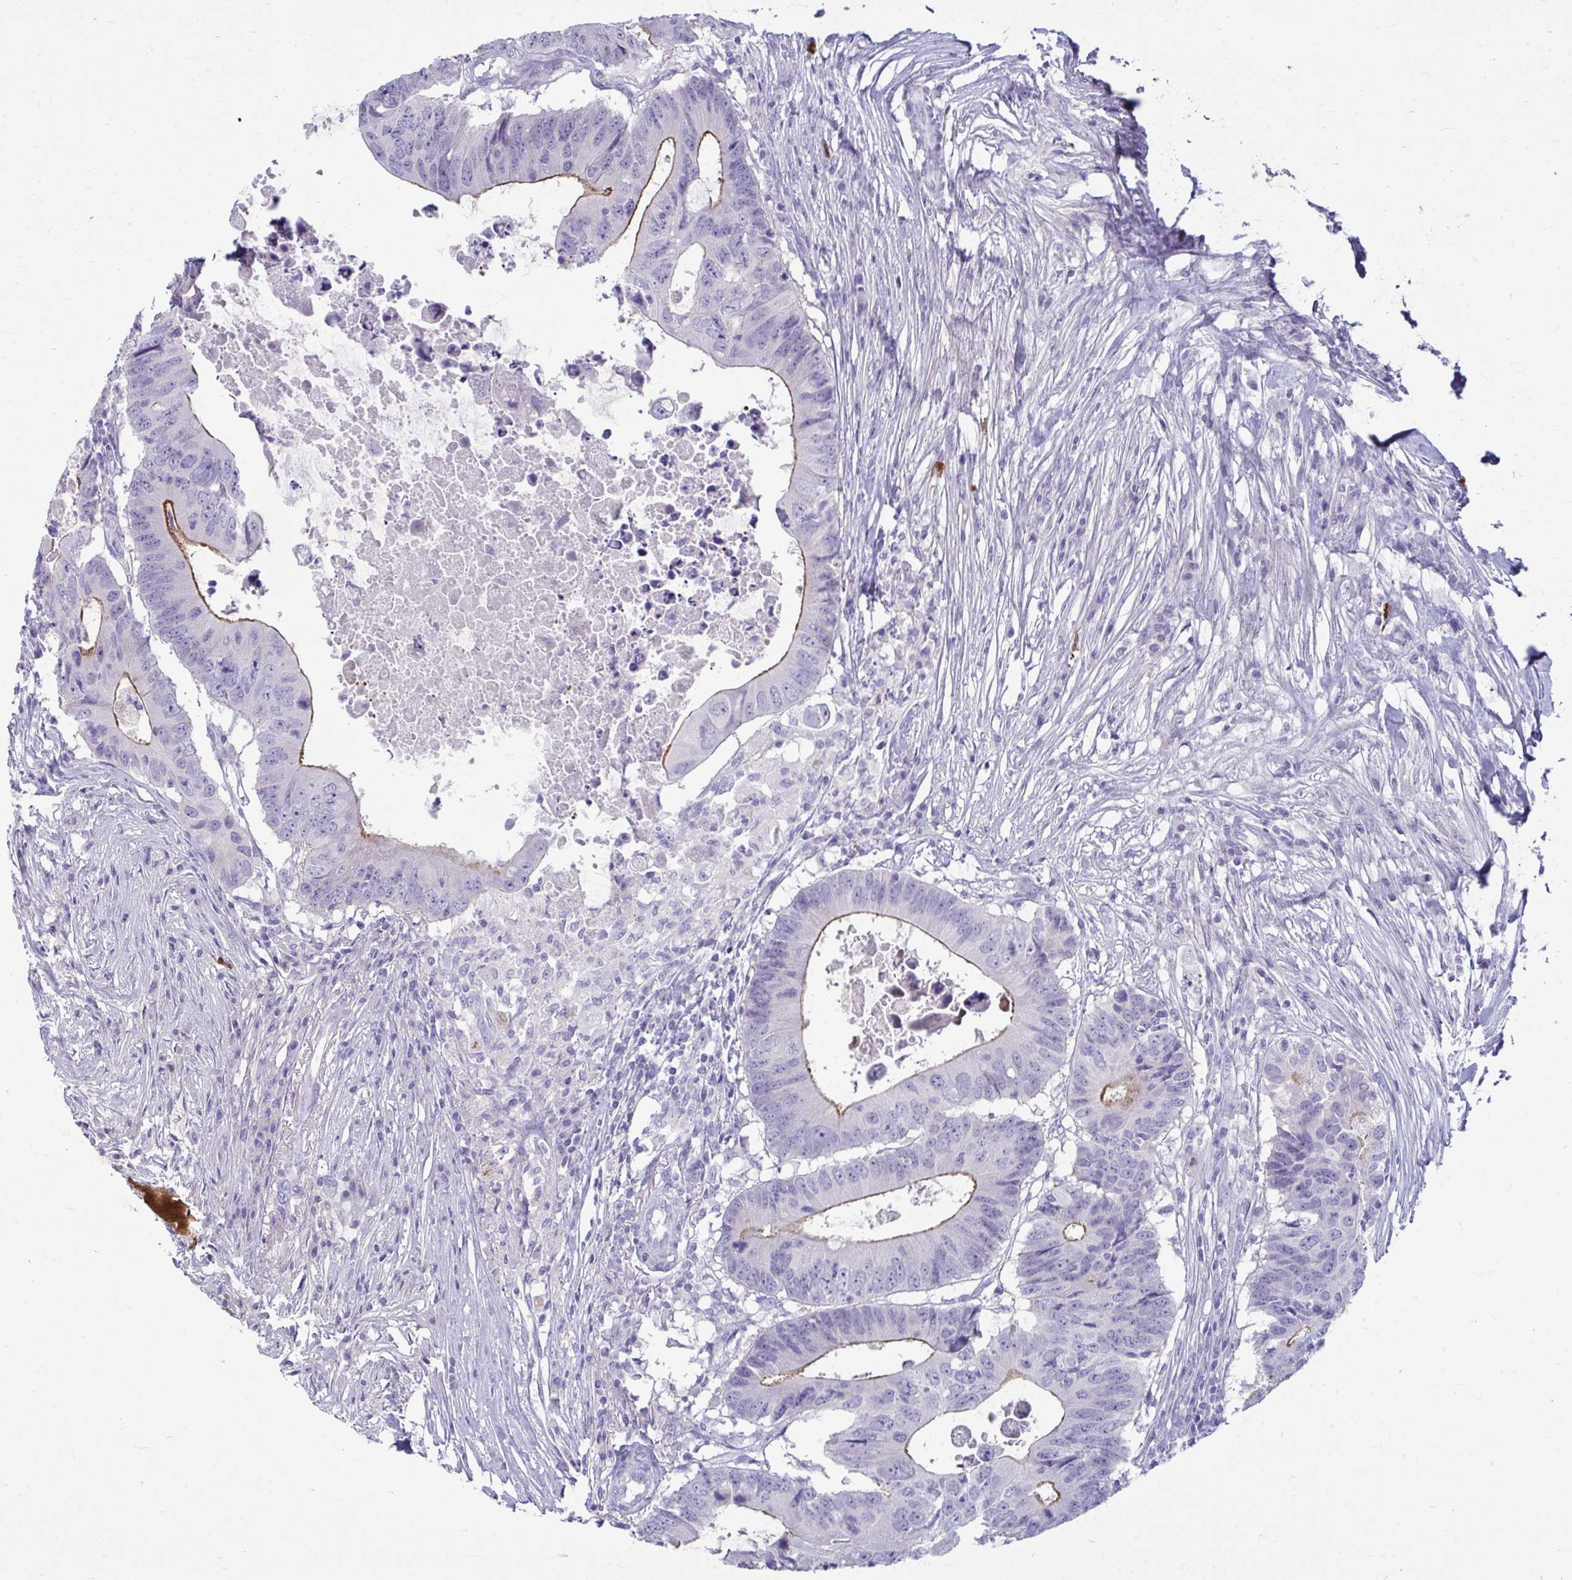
{"staining": {"intensity": "moderate", "quantity": "<25%", "location": "cytoplasmic/membranous"}, "tissue": "colorectal cancer", "cell_type": "Tumor cells", "image_type": "cancer", "snomed": [{"axis": "morphology", "description": "Adenocarcinoma, NOS"}, {"axis": "topography", "description": "Colon"}], "caption": "Approximately <25% of tumor cells in colorectal cancer display moderate cytoplasmic/membranous protein staining as visualized by brown immunohistochemical staining.", "gene": "PIGZ", "patient": {"sex": "male", "age": 71}}